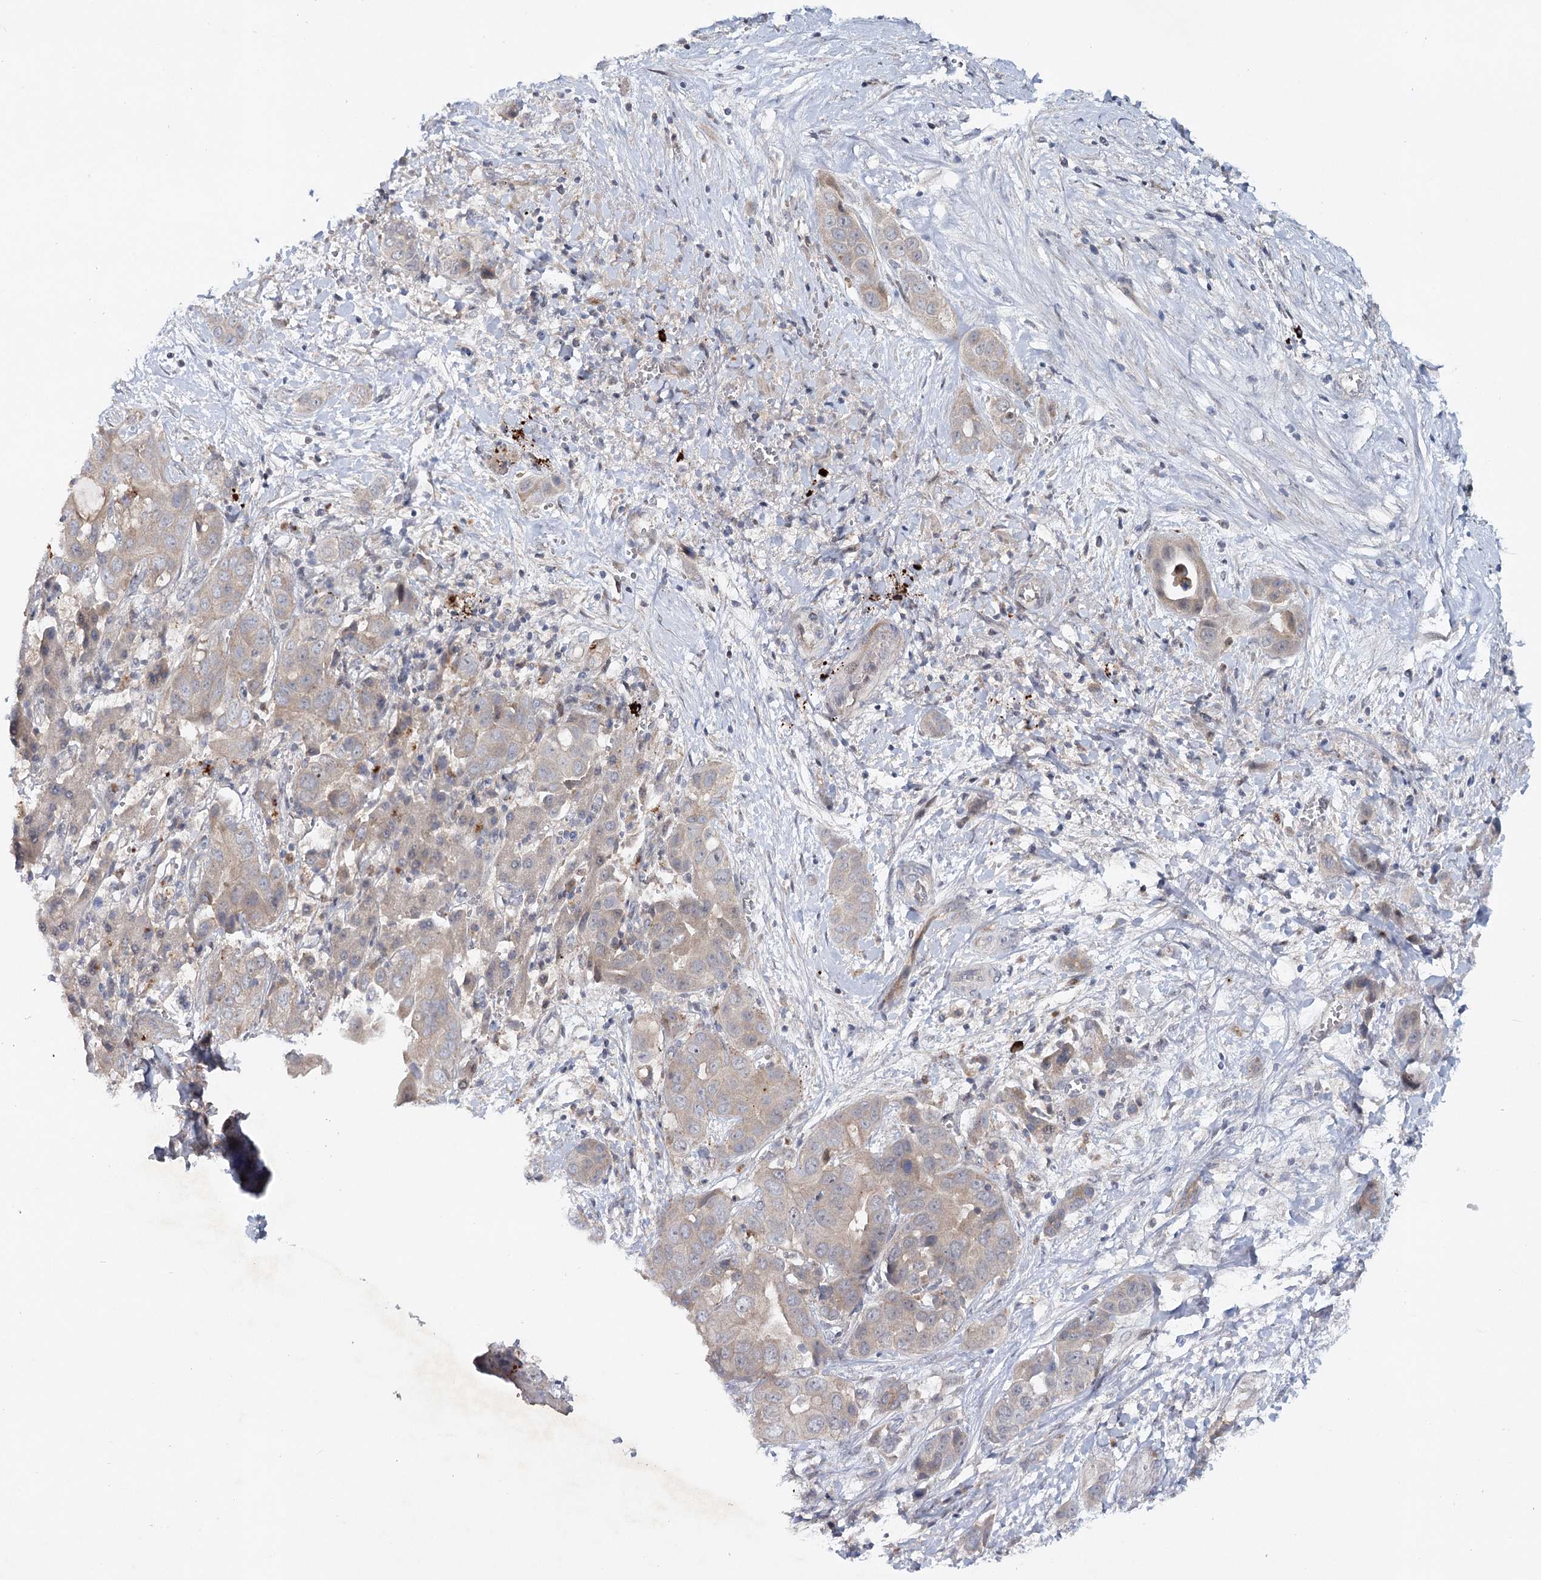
{"staining": {"intensity": "weak", "quantity": "<25%", "location": "cytoplasmic/membranous"}, "tissue": "liver cancer", "cell_type": "Tumor cells", "image_type": "cancer", "snomed": [{"axis": "morphology", "description": "Cholangiocarcinoma"}, {"axis": "topography", "description": "Liver"}], "caption": "This micrograph is of liver cancer (cholangiocarcinoma) stained with immunohistochemistry (IHC) to label a protein in brown with the nuclei are counter-stained blue. There is no positivity in tumor cells.", "gene": "MAP3K13", "patient": {"sex": "female", "age": 52}}